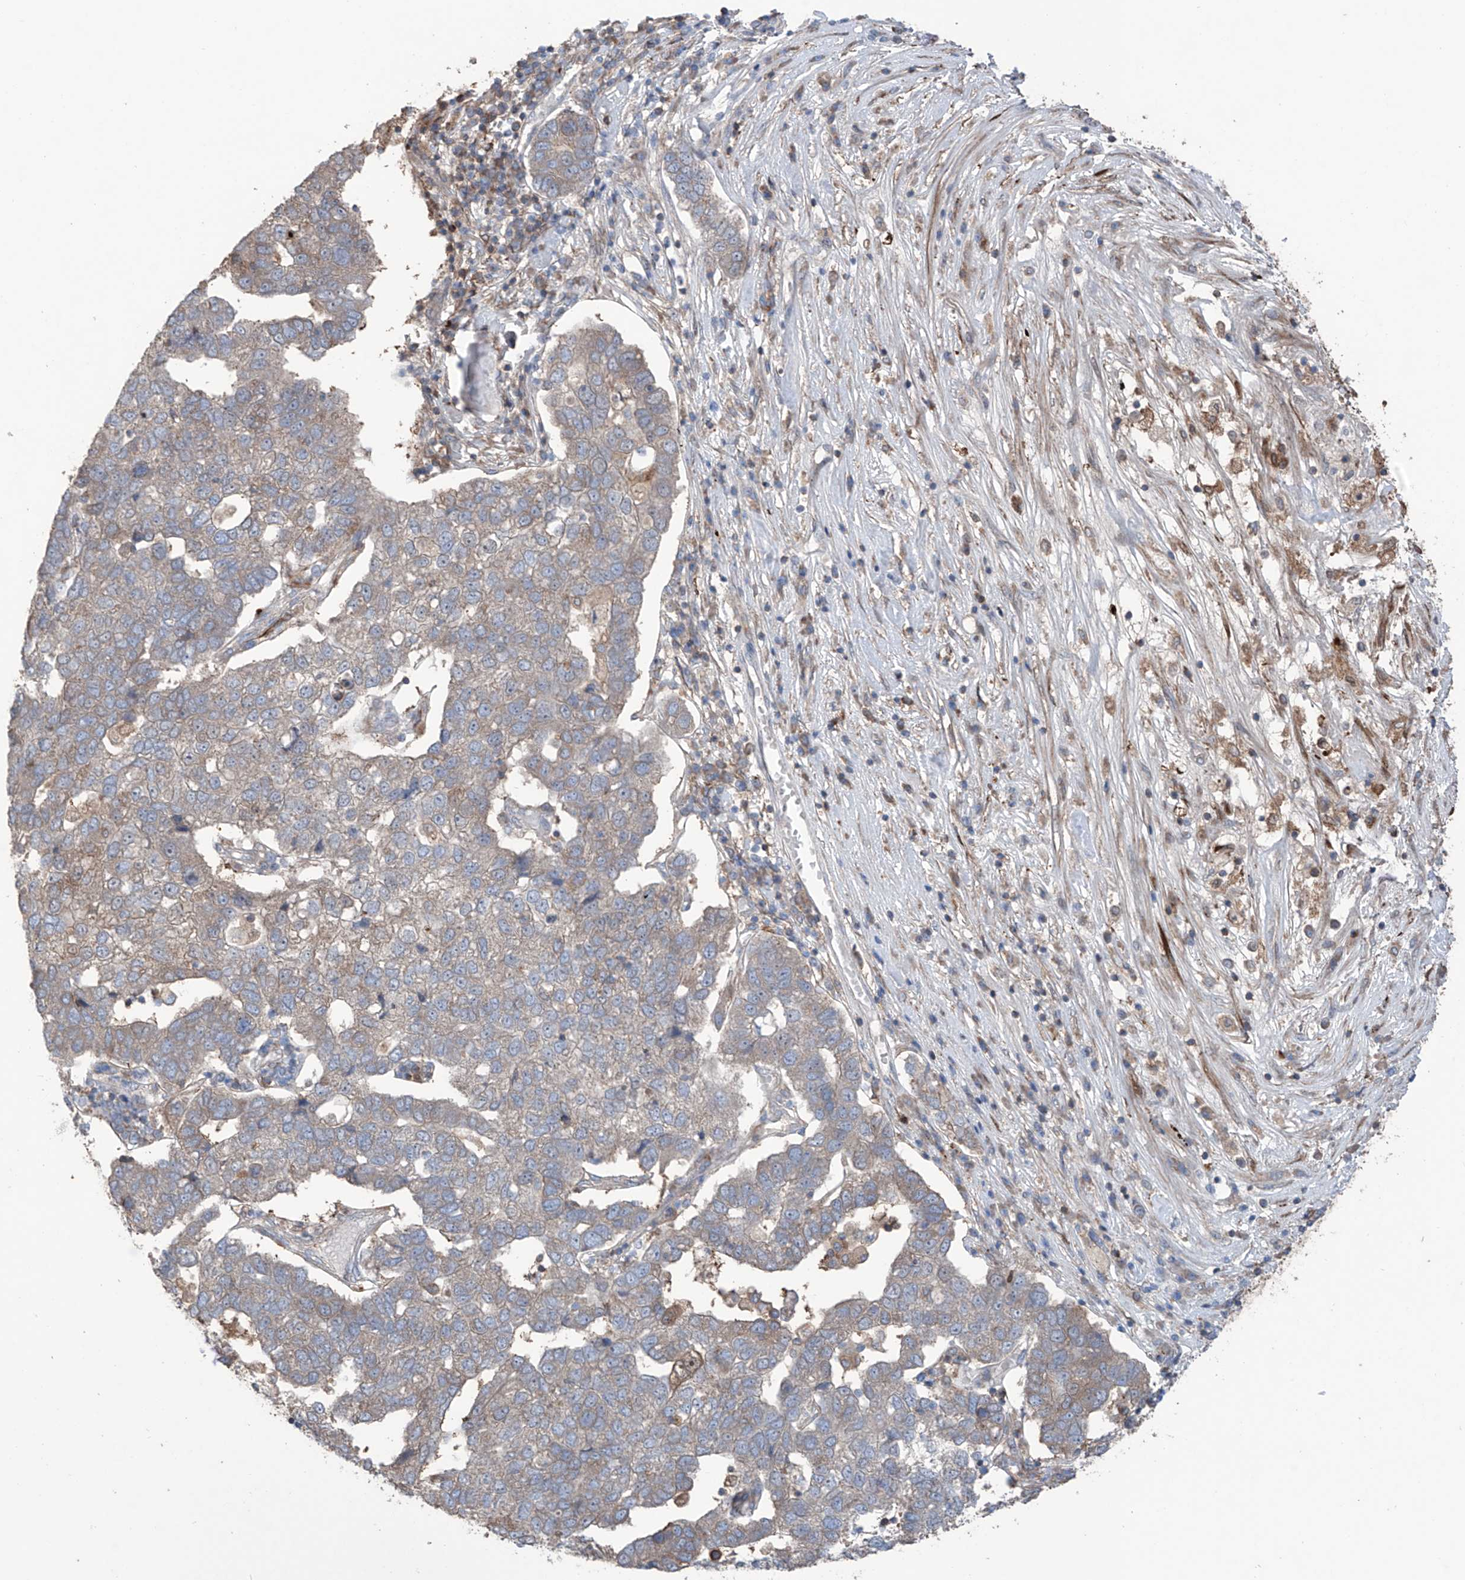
{"staining": {"intensity": "weak", "quantity": ">75%", "location": "cytoplasmic/membranous"}, "tissue": "pancreatic cancer", "cell_type": "Tumor cells", "image_type": "cancer", "snomed": [{"axis": "morphology", "description": "Adenocarcinoma, NOS"}, {"axis": "topography", "description": "Pancreas"}], "caption": "Immunohistochemistry (IHC) histopathology image of human pancreatic cancer (adenocarcinoma) stained for a protein (brown), which exhibits low levels of weak cytoplasmic/membranous staining in approximately >75% of tumor cells.", "gene": "SAMD3", "patient": {"sex": "female", "age": 61}}